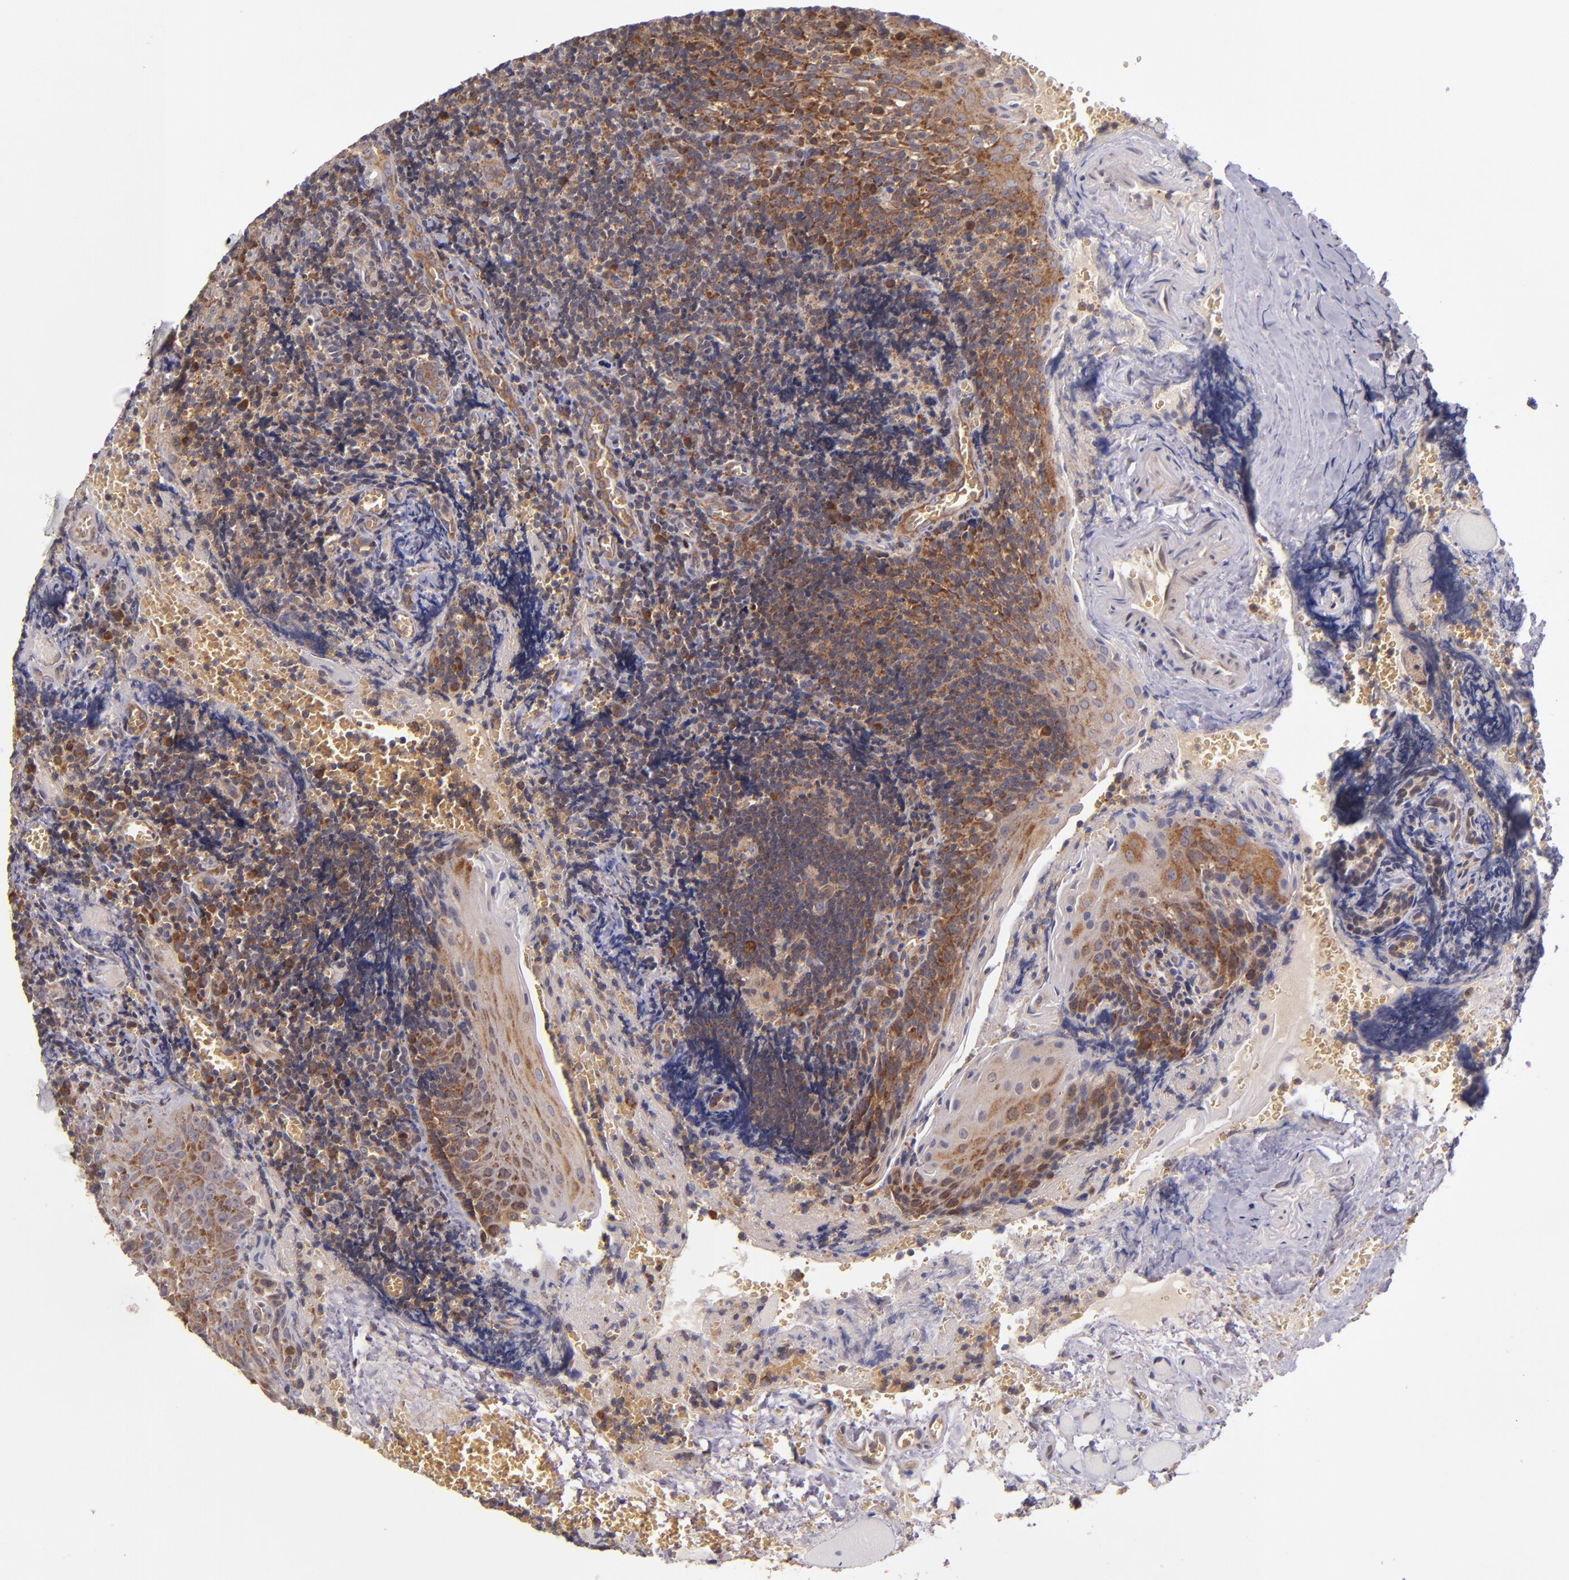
{"staining": {"intensity": "strong", "quantity": ">75%", "location": "cytoplasmic/membranous"}, "tissue": "tonsil", "cell_type": "Germinal center cells", "image_type": "normal", "snomed": [{"axis": "morphology", "description": "Normal tissue, NOS"}, {"axis": "topography", "description": "Tonsil"}], "caption": "Approximately >75% of germinal center cells in benign tonsil demonstrate strong cytoplasmic/membranous protein positivity as visualized by brown immunohistochemical staining.", "gene": "EIF4ENIF1", "patient": {"sex": "male", "age": 20}}